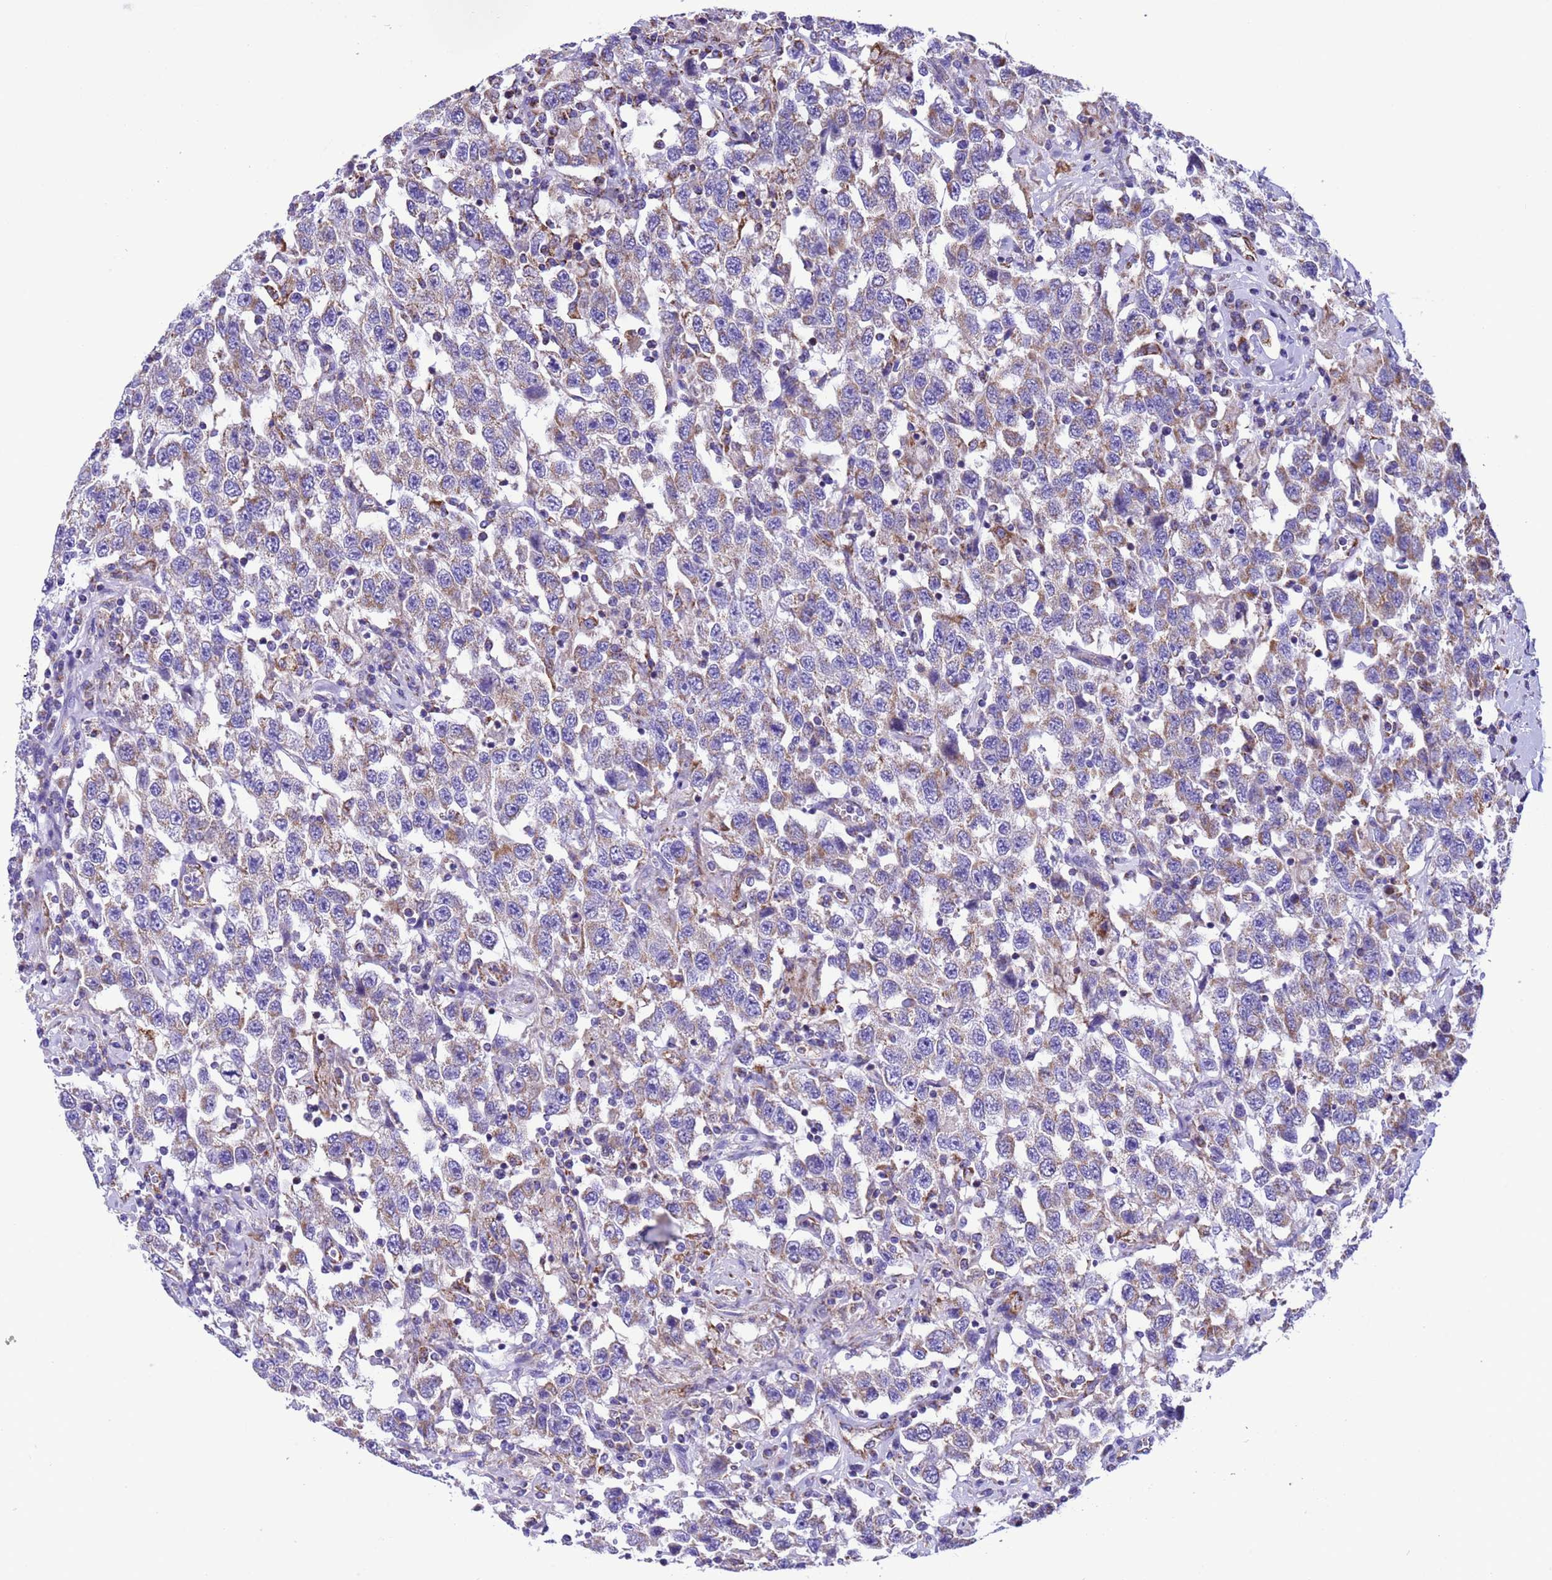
{"staining": {"intensity": "weak", "quantity": "25%-75%", "location": "cytoplasmic/membranous"}, "tissue": "testis cancer", "cell_type": "Tumor cells", "image_type": "cancer", "snomed": [{"axis": "morphology", "description": "Seminoma, NOS"}, {"axis": "topography", "description": "Testis"}], "caption": "Tumor cells exhibit weak cytoplasmic/membranous expression in approximately 25%-75% of cells in seminoma (testis). The staining is performed using DAB (3,3'-diaminobenzidine) brown chromogen to label protein expression. The nuclei are counter-stained blue using hematoxylin.", "gene": "CCDC191", "patient": {"sex": "male", "age": 41}}